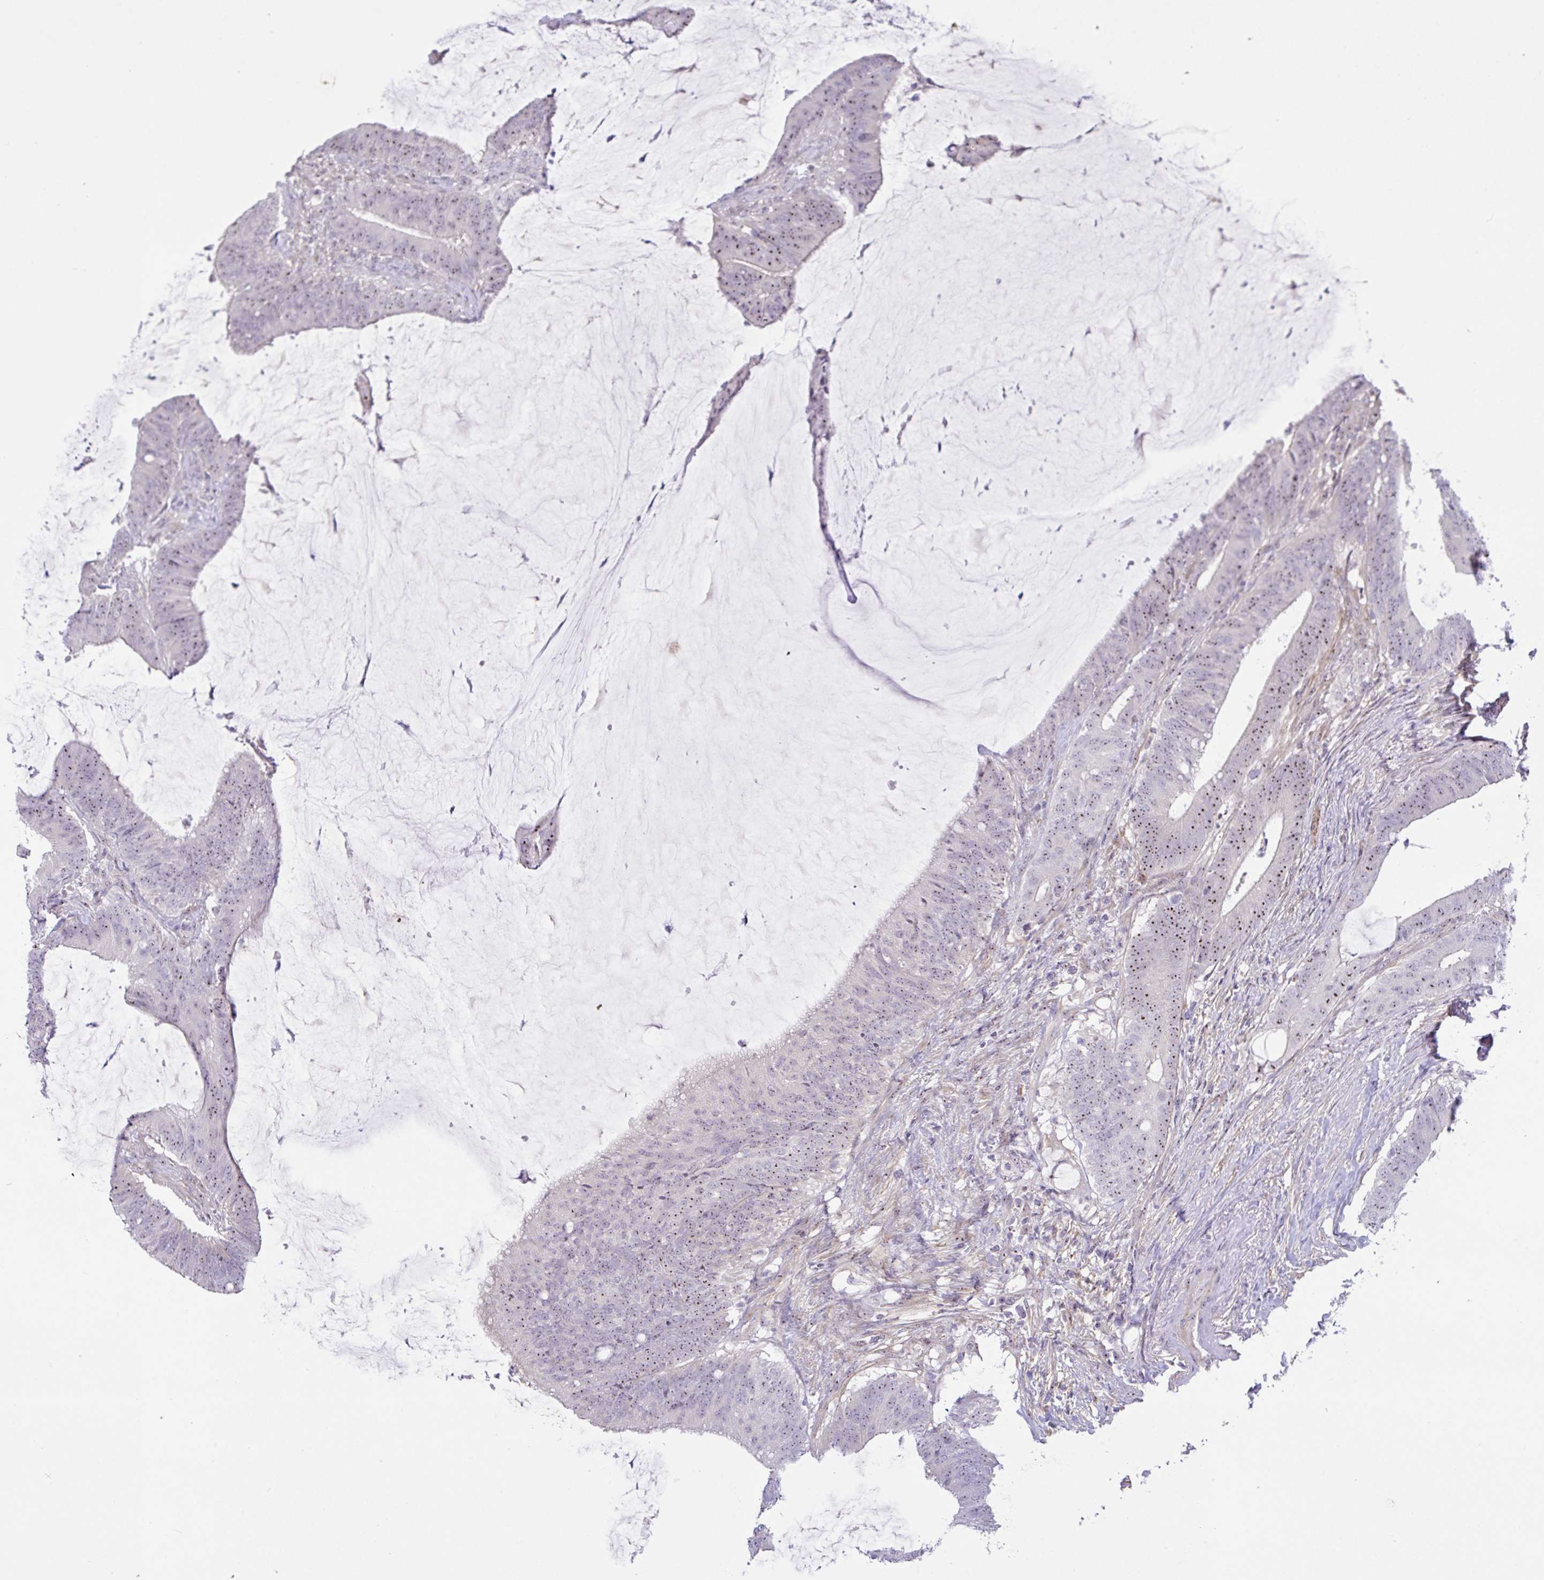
{"staining": {"intensity": "moderate", "quantity": ">75%", "location": "nuclear"}, "tissue": "colorectal cancer", "cell_type": "Tumor cells", "image_type": "cancer", "snomed": [{"axis": "morphology", "description": "Adenocarcinoma, NOS"}, {"axis": "topography", "description": "Colon"}], "caption": "A medium amount of moderate nuclear positivity is identified in approximately >75% of tumor cells in colorectal cancer tissue. The protein of interest is shown in brown color, while the nuclei are stained blue.", "gene": "MXRA8", "patient": {"sex": "female", "age": 43}}